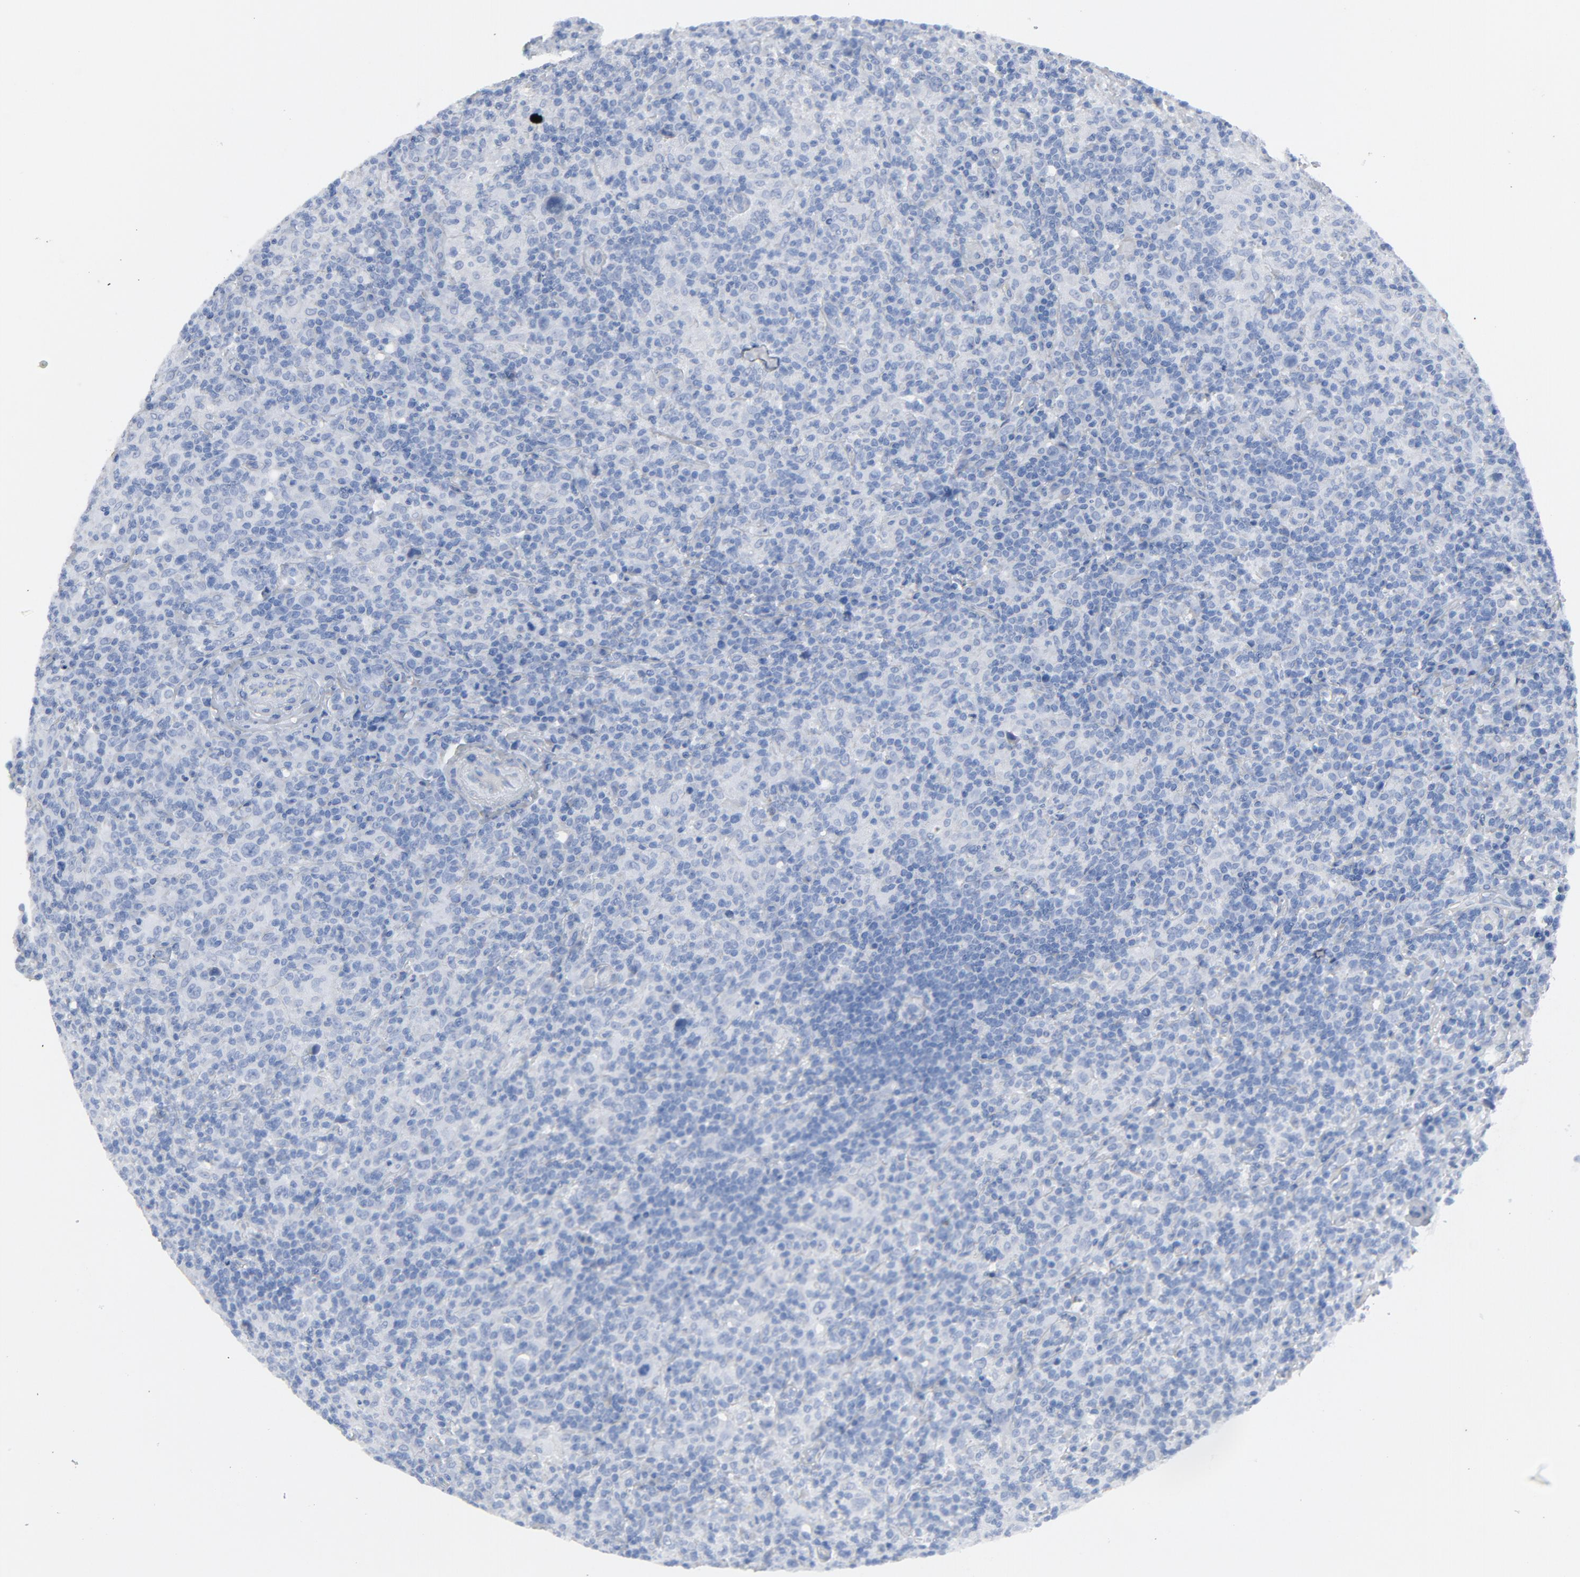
{"staining": {"intensity": "negative", "quantity": "none", "location": "none"}, "tissue": "lymphoma", "cell_type": "Tumor cells", "image_type": "cancer", "snomed": [{"axis": "morphology", "description": "Hodgkin's disease, NOS"}, {"axis": "topography", "description": "Lymph node"}], "caption": "Immunohistochemistry micrograph of neoplastic tissue: human Hodgkin's disease stained with DAB exhibits no significant protein expression in tumor cells. Nuclei are stained in blue.", "gene": "C14orf119", "patient": {"sex": "male", "age": 65}}